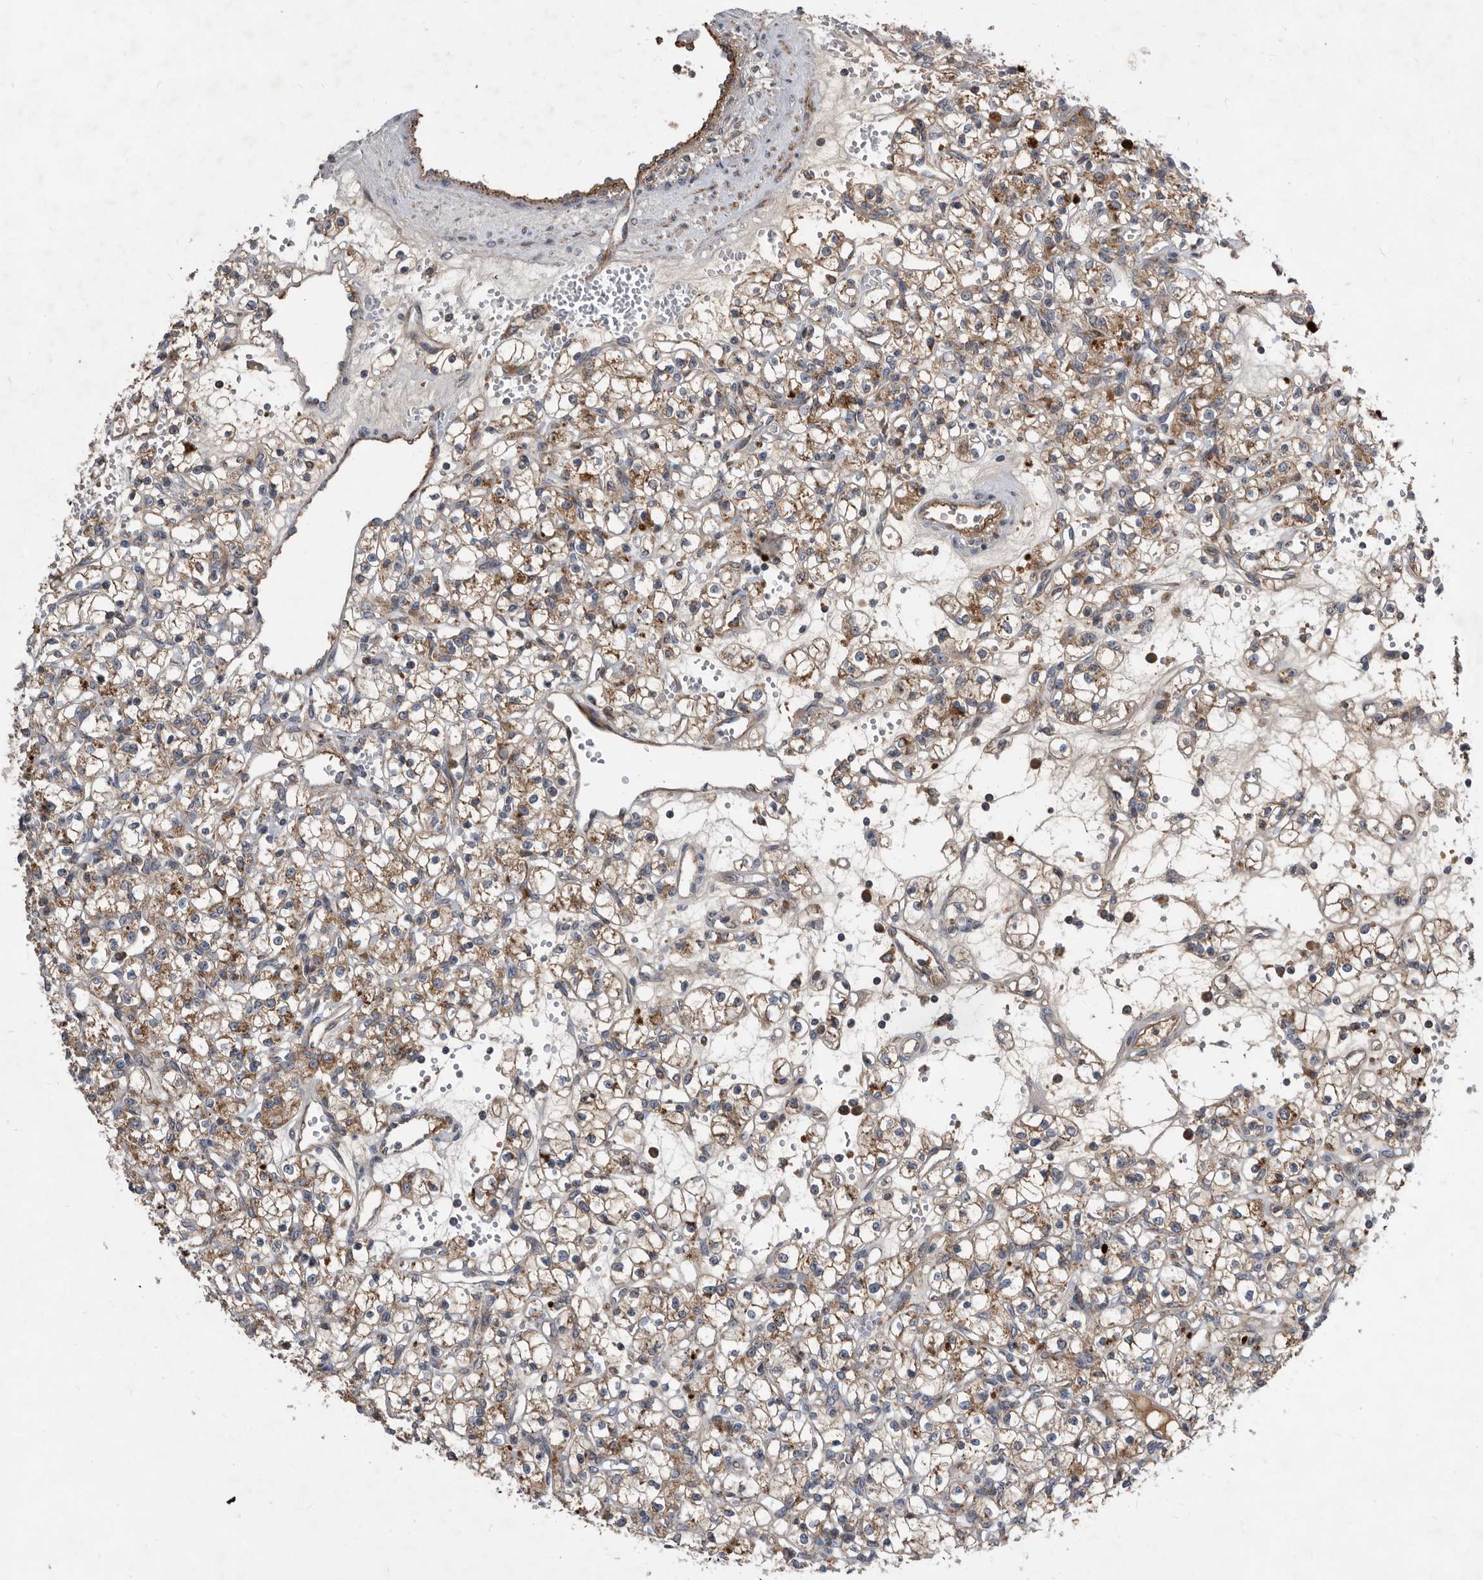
{"staining": {"intensity": "moderate", "quantity": ">75%", "location": "cytoplasmic/membranous"}, "tissue": "renal cancer", "cell_type": "Tumor cells", "image_type": "cancer", "snomed": [{"axis": "morphology", "description": "Adenocarcinoma, NOS"}, {"axis": "topography", "description": "Kidney"}], "caption": "The image displays immunohistochemical staining of renal cancer (adenocarcinoma). There is moderate cytoplasmic/membranous expression is appreciated in about >75% of tumor cells.", "gene": "PI15", "patient": {"sex": "female", "age": 59}}